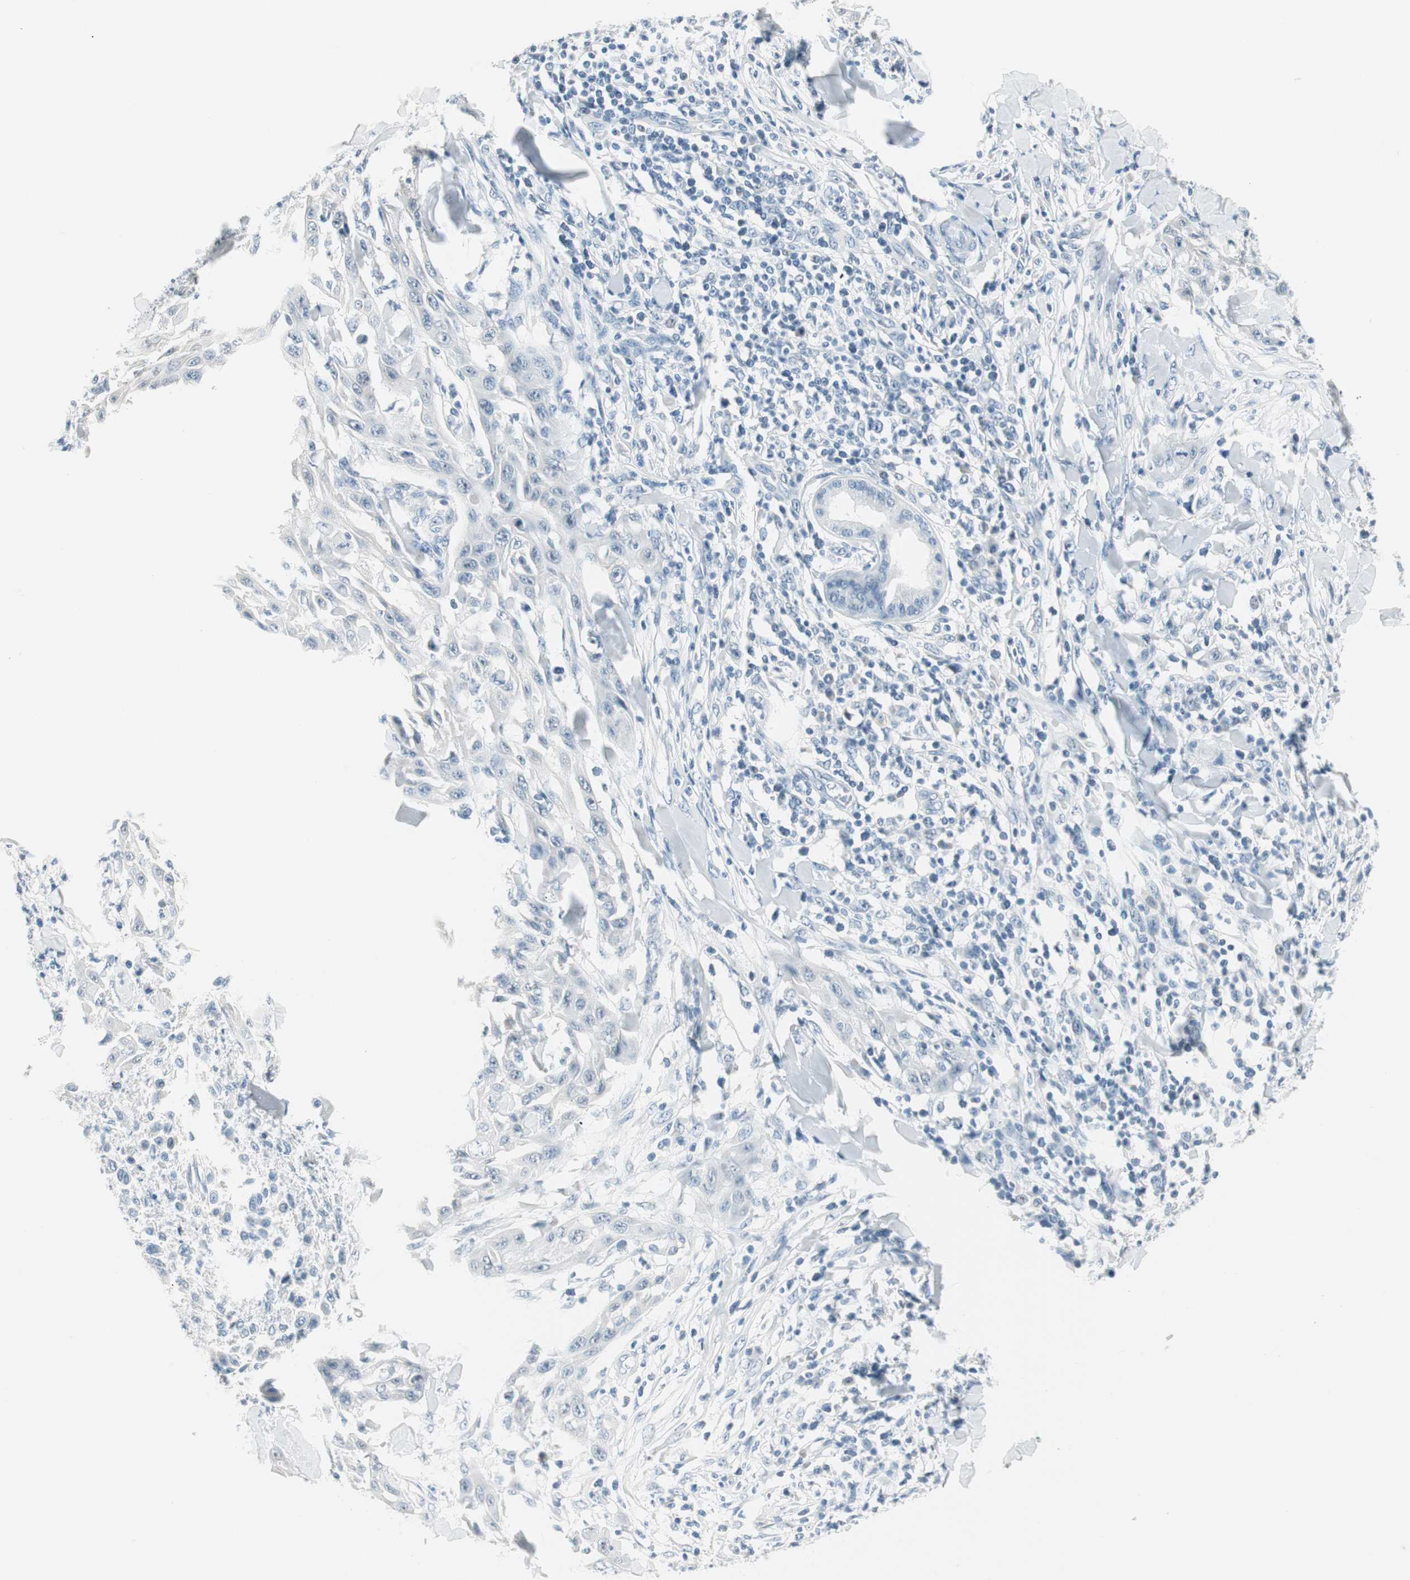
{"staining": {"intensity": "negative", "quantity": "none", "location": "none"}, "tissue": "skin cancer", "cell_type": "Tumor cells", "image_type": "cancer", "snomed": [{"axis": "morphology", "description": "Squamous cell carcinoma, NOS"}, {"axis": "topography", "description": "Skin"}], "caption": "IHC of human skin squamous cell carcinoma exhibits no expression in tumor cells.", "gene": "HOXB13", "patient": {"sex": "male", "age": 24}}